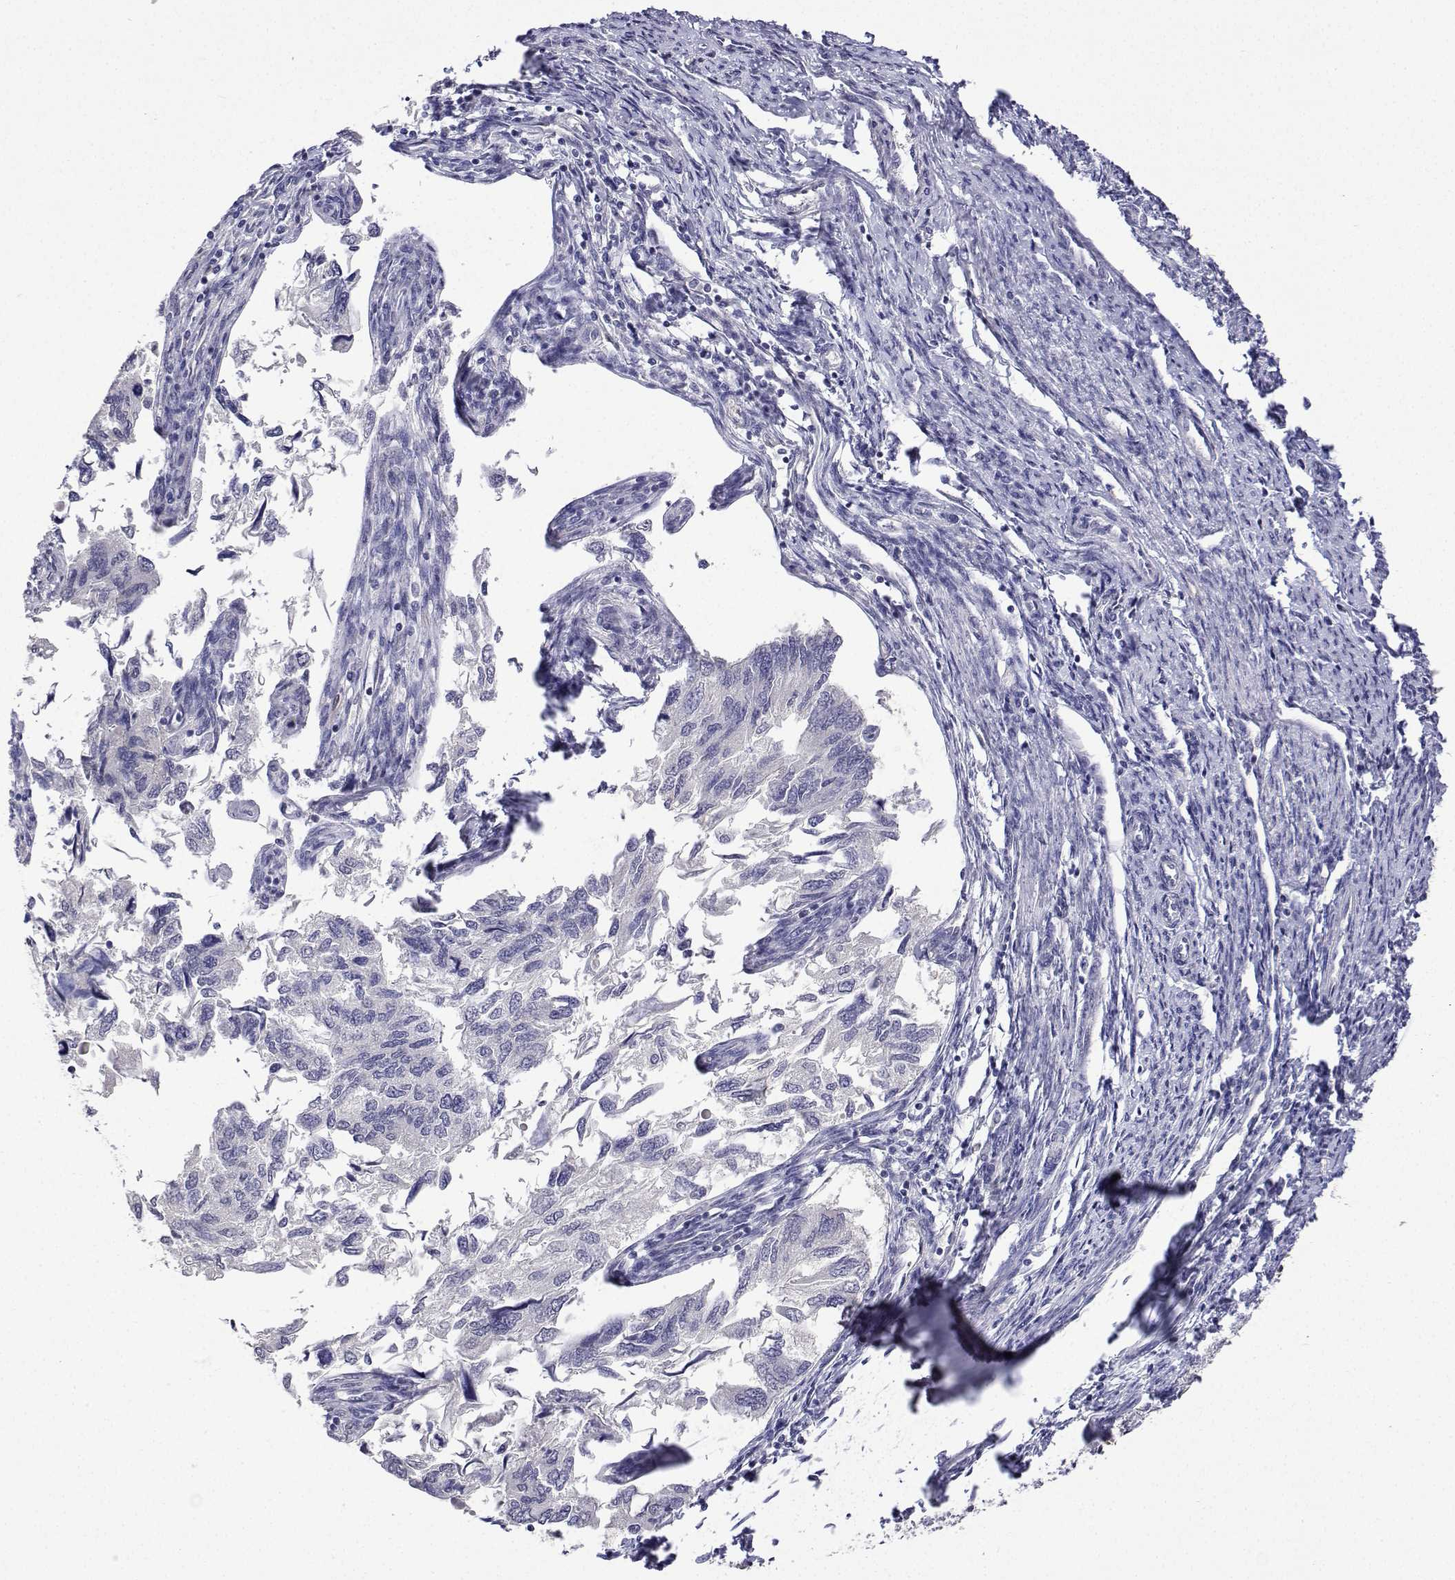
{"staining": {"intensity": "negative", "quantity": "none", "location": "none"}, "tissue": "endometrial cancer", "cell_type": "Tumor cells", "image_type": "cancer", "snomed": [{"axis": "morphology", "description": "Carcinoma, NOS"}, {"axis": "topography", "description": "Uterus"}], "caption": "Immunohistochemistry image of carcinoma (endometrial) stained for a protein (brown), which reveals no staining in tumor cells.", "gene": "PLCB1", "patient": {"sex": "female", "age": 76}}